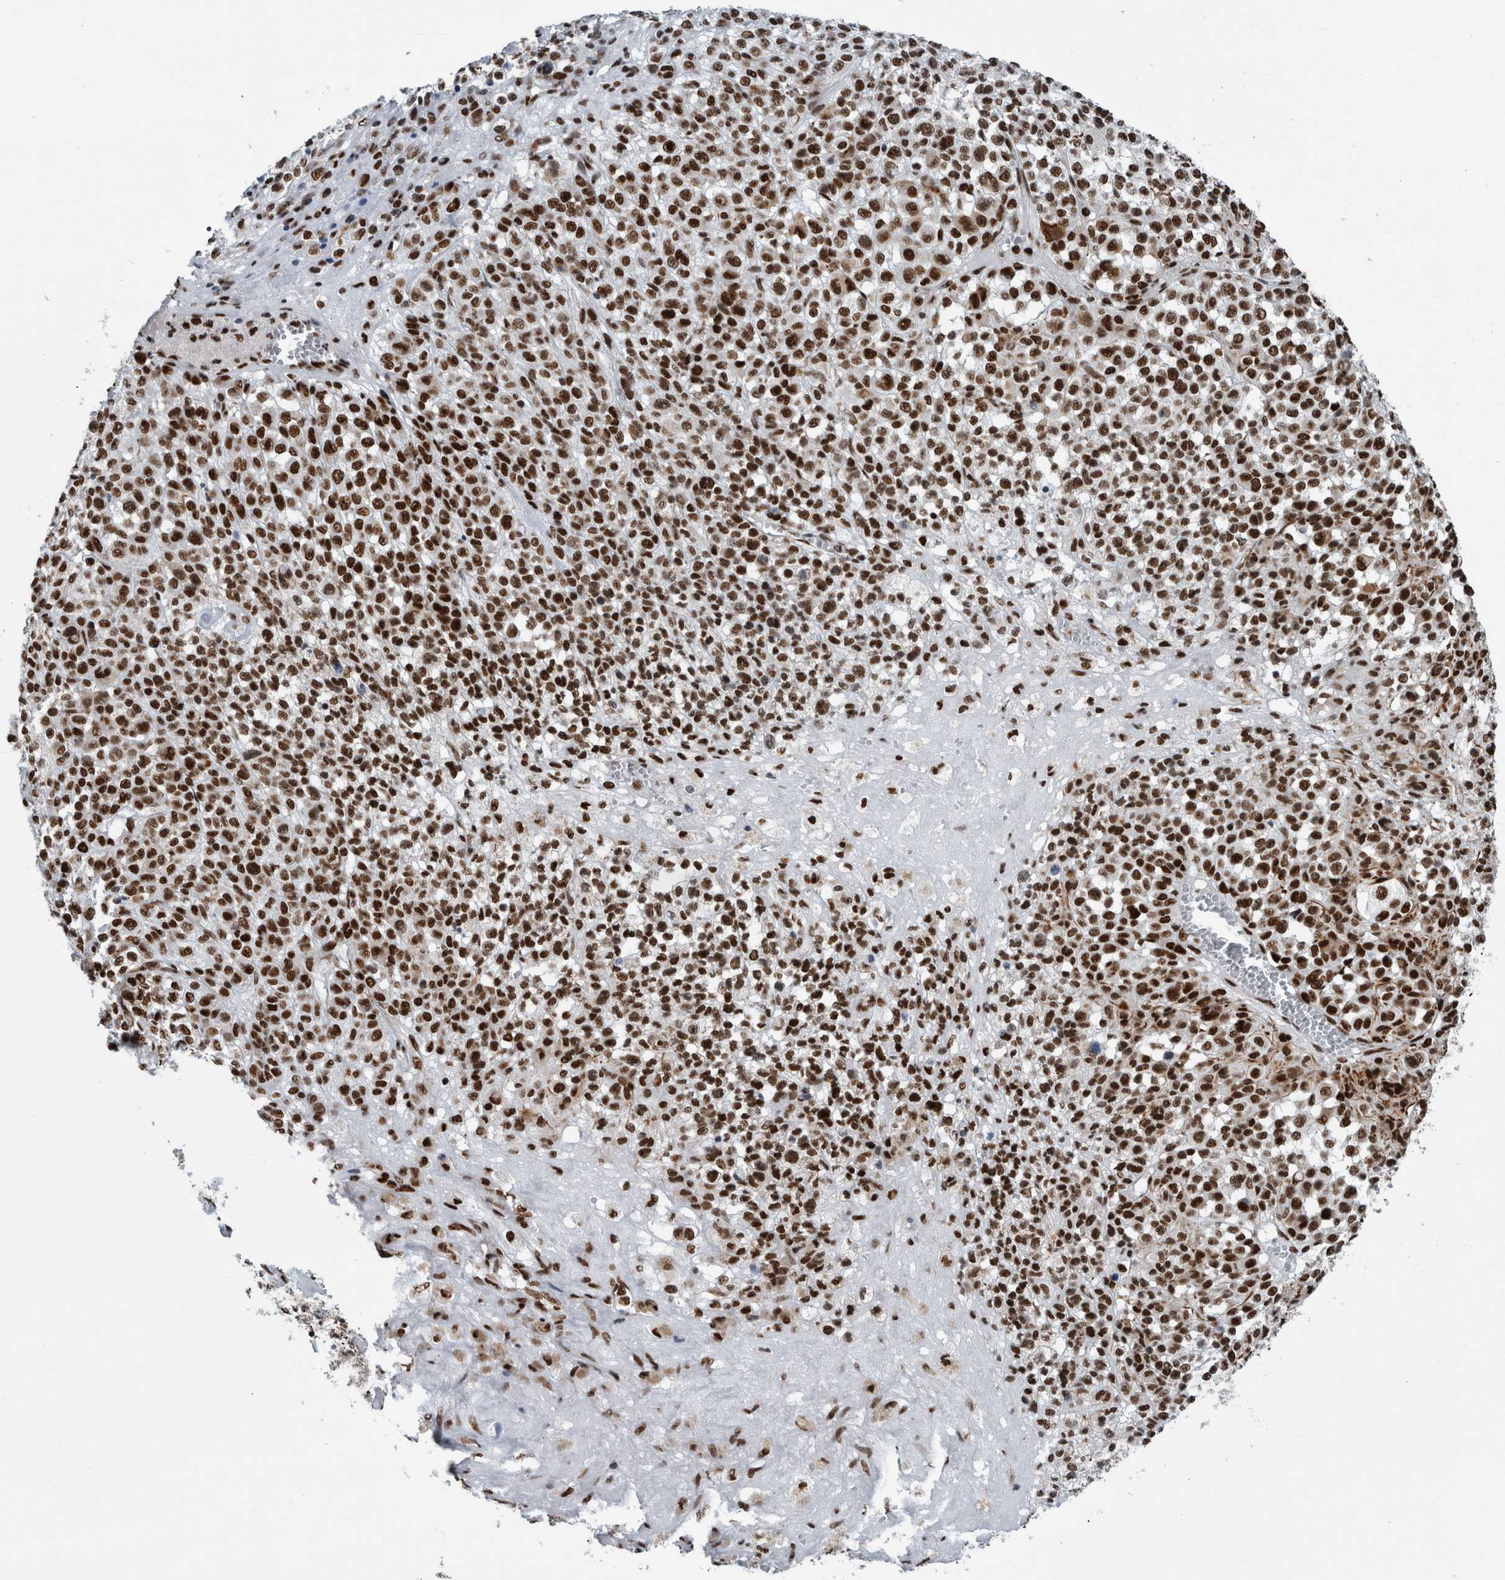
{"staining": {"intensity": "strong", "quantity": ">75%", "location": "nuclear"}, "tissue": "melanoma", "cell_type": "Tumor cells", "image_type": "cancer", "snomed": [{"axis": "morphology", "description": "Malignant melanoma, Metastatic site"}, {"axis": "topography", "description": "Skin"}], "caption": "The immunohistochemical stain highlights strong nuclear positivity in tumor cells of malignant melanoma (metastatic site) tissue. (IHC, brightfield microscopy, high magnification).", "gene": "DNMT3A", "patient": {"sex": "female", "age": 74}}